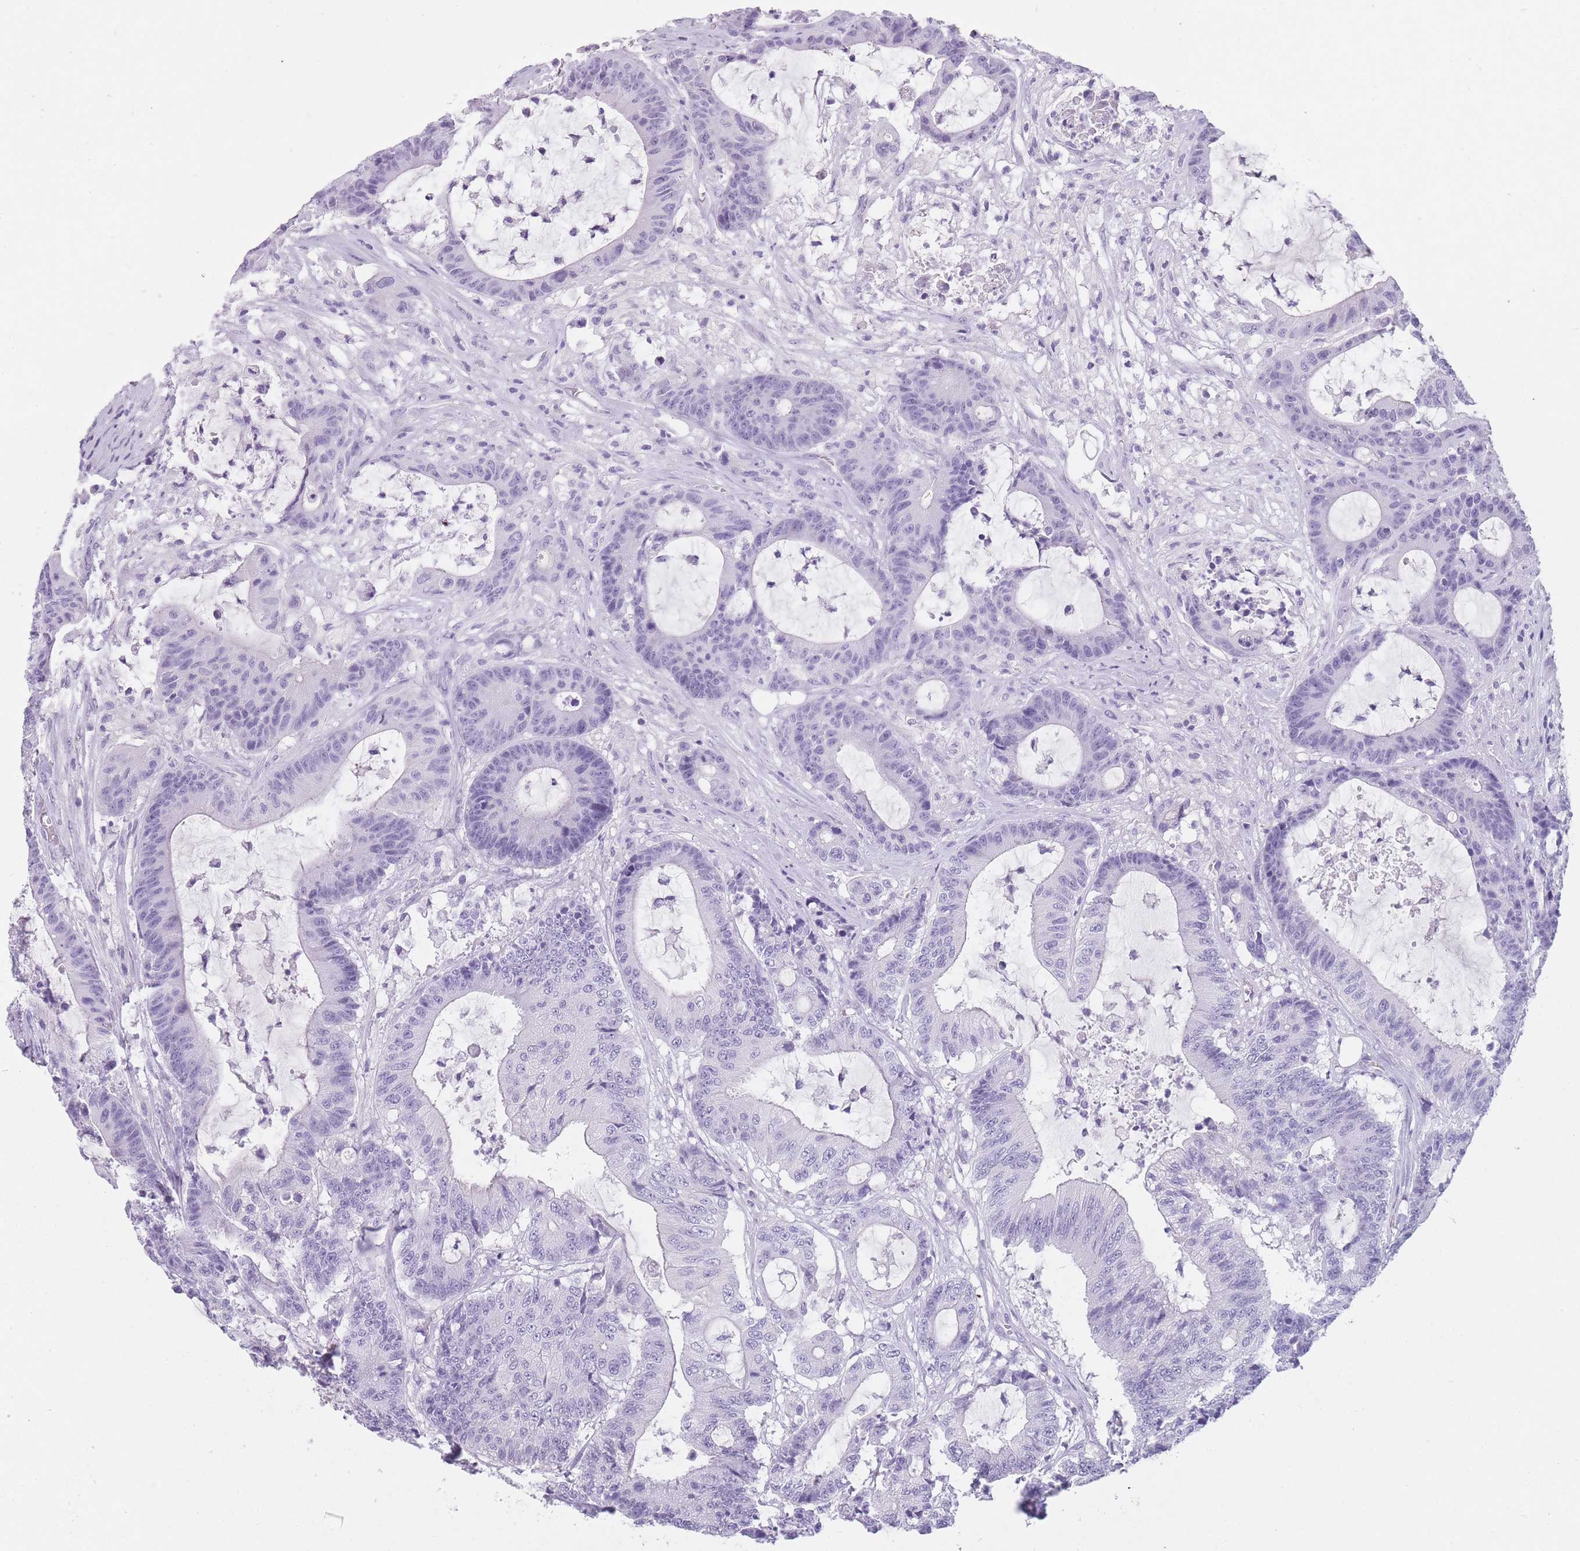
{"staining": {"intensity": "negative", "quantity": "none", "location": "none"}, "tissue": "colorectal cancer", "cell_type": "Tumor cells", "image_type": "cancer", "snomed": [{"axis": "morphology", "description": "Adenocarcinoma, NOS"}, {"axis": "topography", "description": "Colon"}], "caption": "The photomicrograph demonstrates no significant expression in tumor cells of colorectal adenocarcinoma. The staining was performed using DAB to visualize the protein expression in brown, while the nuclei were stained in blue with hematoxylin (Magnification: 20x).", "gene": "TCP11", "patient": {"sex": "female", "age": 84}}